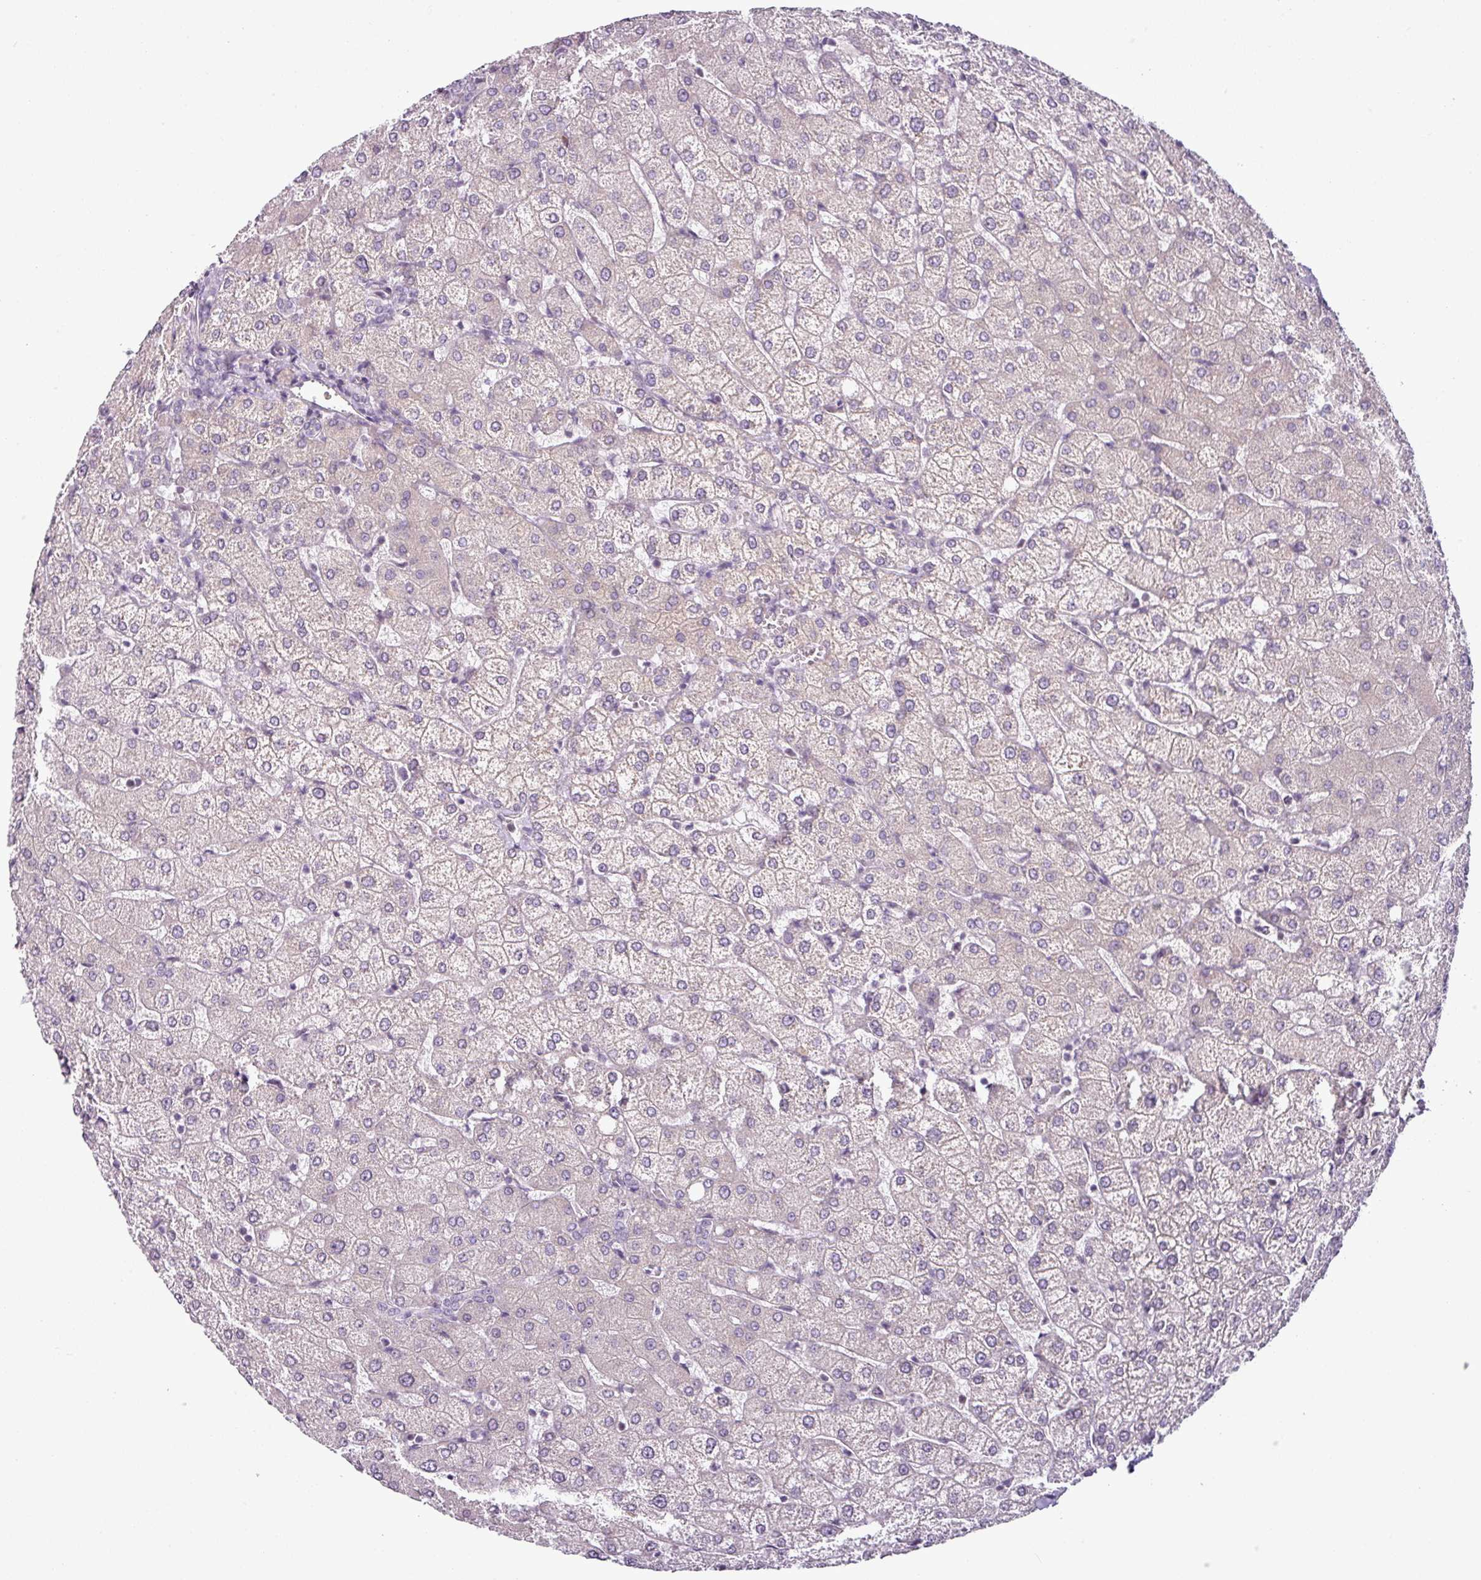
{"staining": {"intensity": "negative", "quantity": "none", "location": "none"}, "tissue": "liver", "cell_type": "Cholangiocytes", "image_type": "normal", "snomed": [{"axis": "morphology", "description": "Normal tissue, NOS"}, {"axis": "topography", "description": "Liver"}], "caption": "Immunohistochemistry of benign human liver displays no expression in cholangiocytes. The staining was performed using DAB (3,3'-diaminobenzidine) to visualize the protein expression in brown, while the nuclei were stained in blue with hematoxylin (Magnification: 20x).", "gene": "OR52D1", "patient": {"sex": "female", "age": 54}}